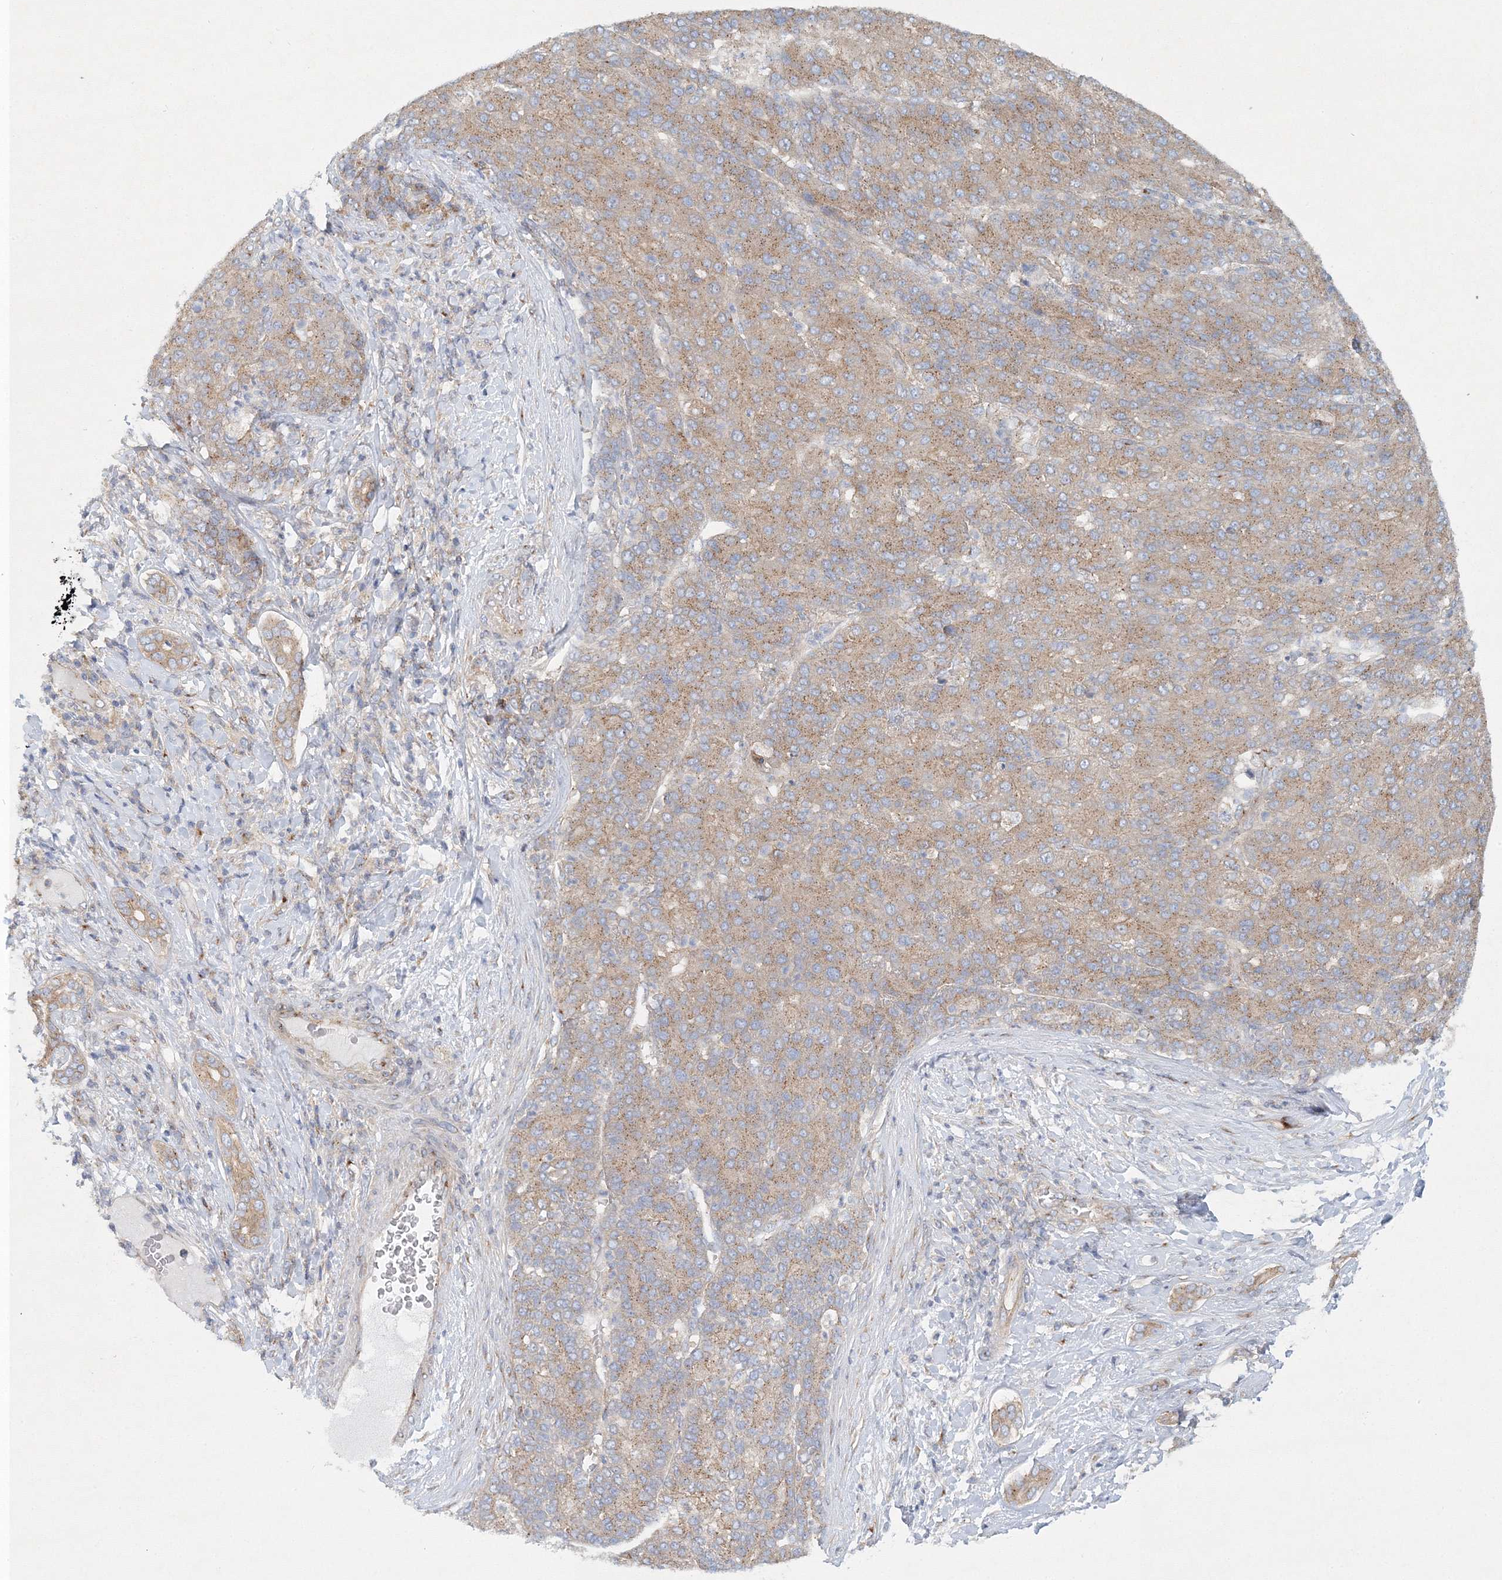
{"staining": {"intensity": "weak", "quantity": ">75%", "location": "cytoplasmic/membranous"}, "tissue": "liver cancer", "cell_type": "Tumor cells", "image_type": "cancer", "snomed": [{"axis": "morphology", "description": "Carcinoma, Hepatocellular, NOS"}, {"axis": "topography", "description": "Liver"}], "caption": "High-magnification brightfield microscopy of liver cancer (hepatocellular carcinoma) stained with DAB (brown) and counterstained with hematoxylin (blue). tumor cells exhibit weak cytoplasmic/membranous expression is appreciated in about>75% of cells. Nuclei are stained in blue.", "gene": "SEC23IP", "patient": {"sex": "male", "age": 65}}